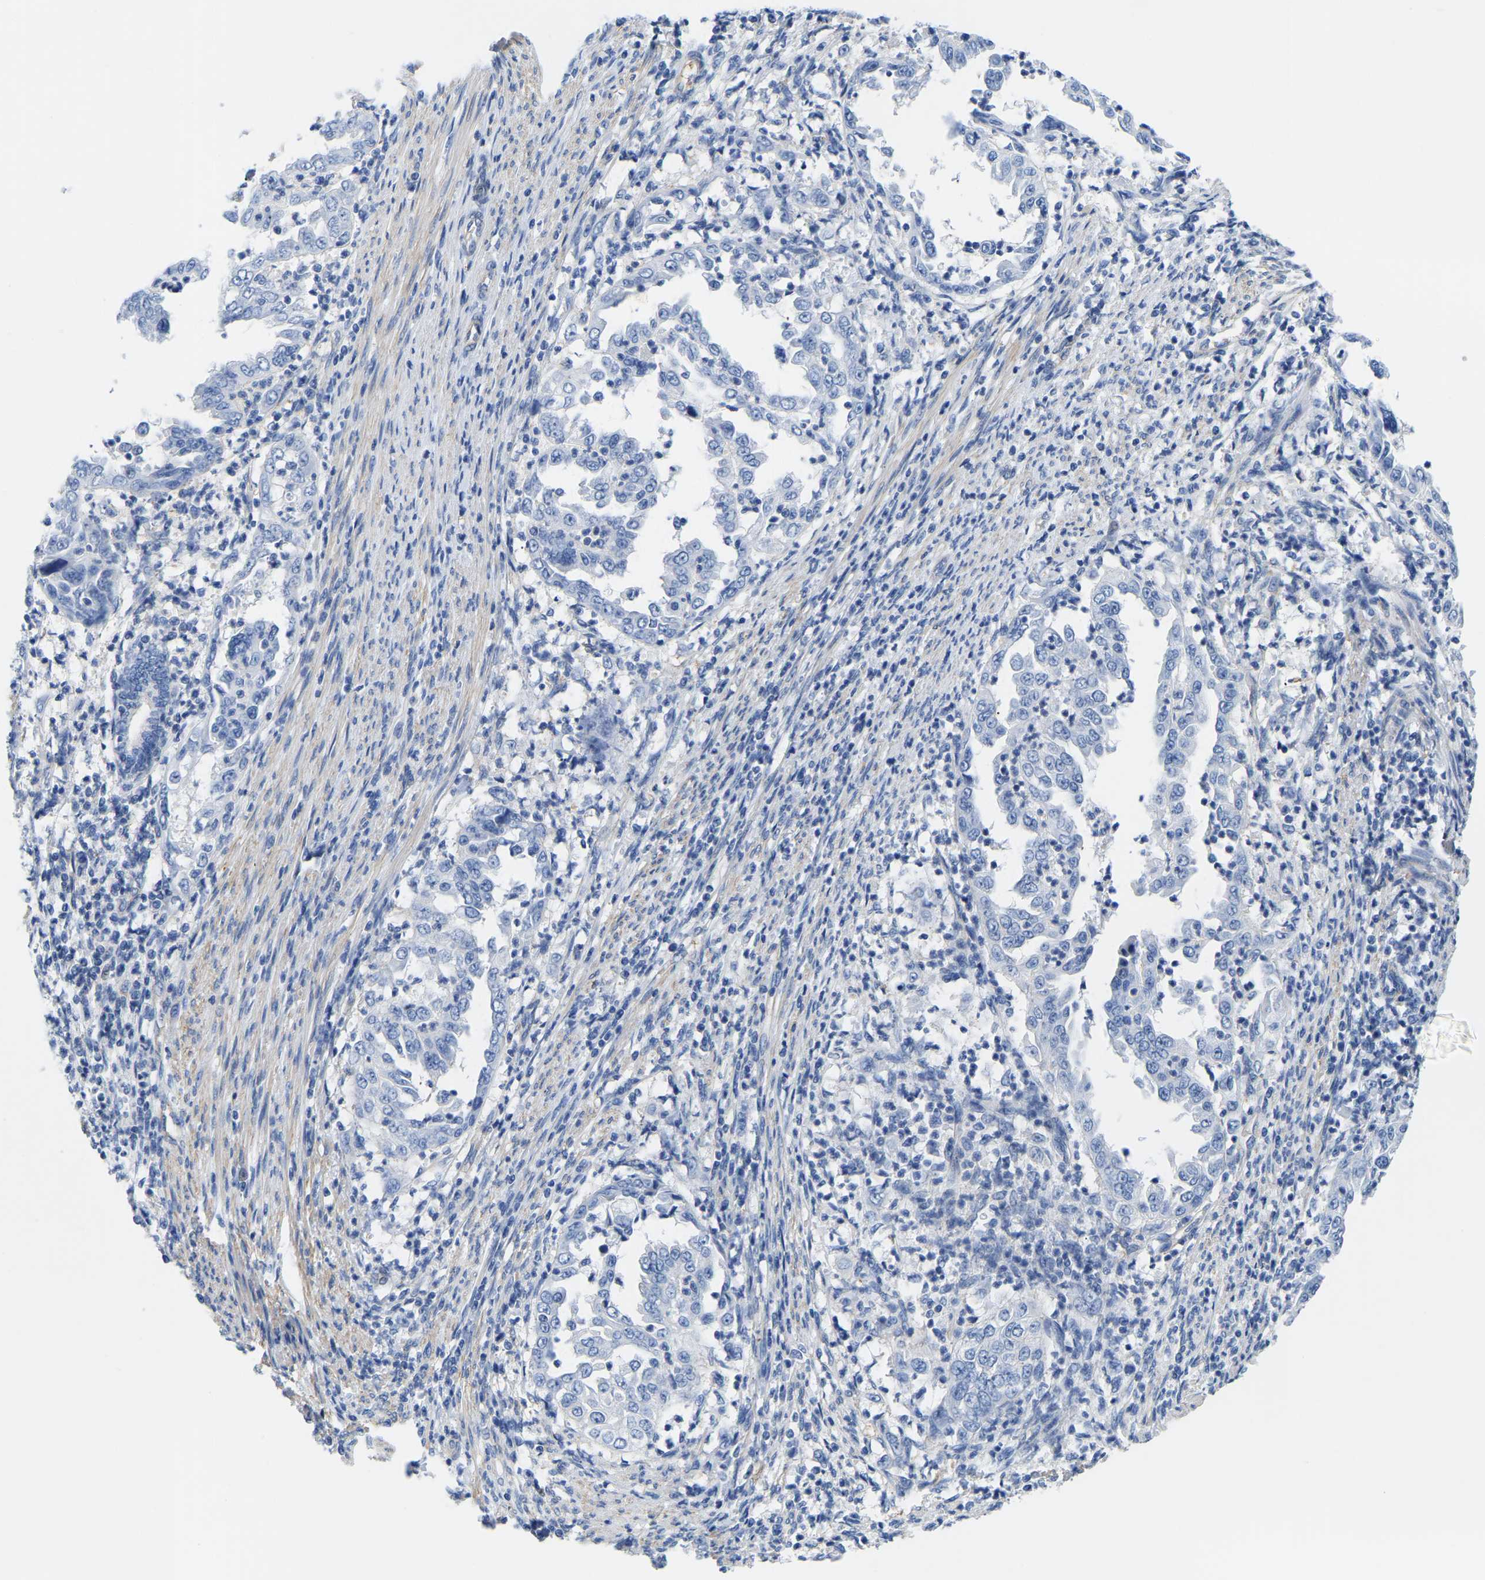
{"staining": {"intensity": "negative", "quantity": "none", "location": "none"}, "tissue": "endometrial cancer", "cell_type": "Tumor cells", "image_type": "cancer", "snomed": [{"axis": "morphology", "description": "Adenocarcinoma, NOS"}, {"axis": "topography", "description": "Endometrium"}], "caption": "Tumor cells are negative for protein expression in human adenocarcinoma (endometrial).", "gene": "UPK3A", "patient": {"sex": "female", "age": 85}}